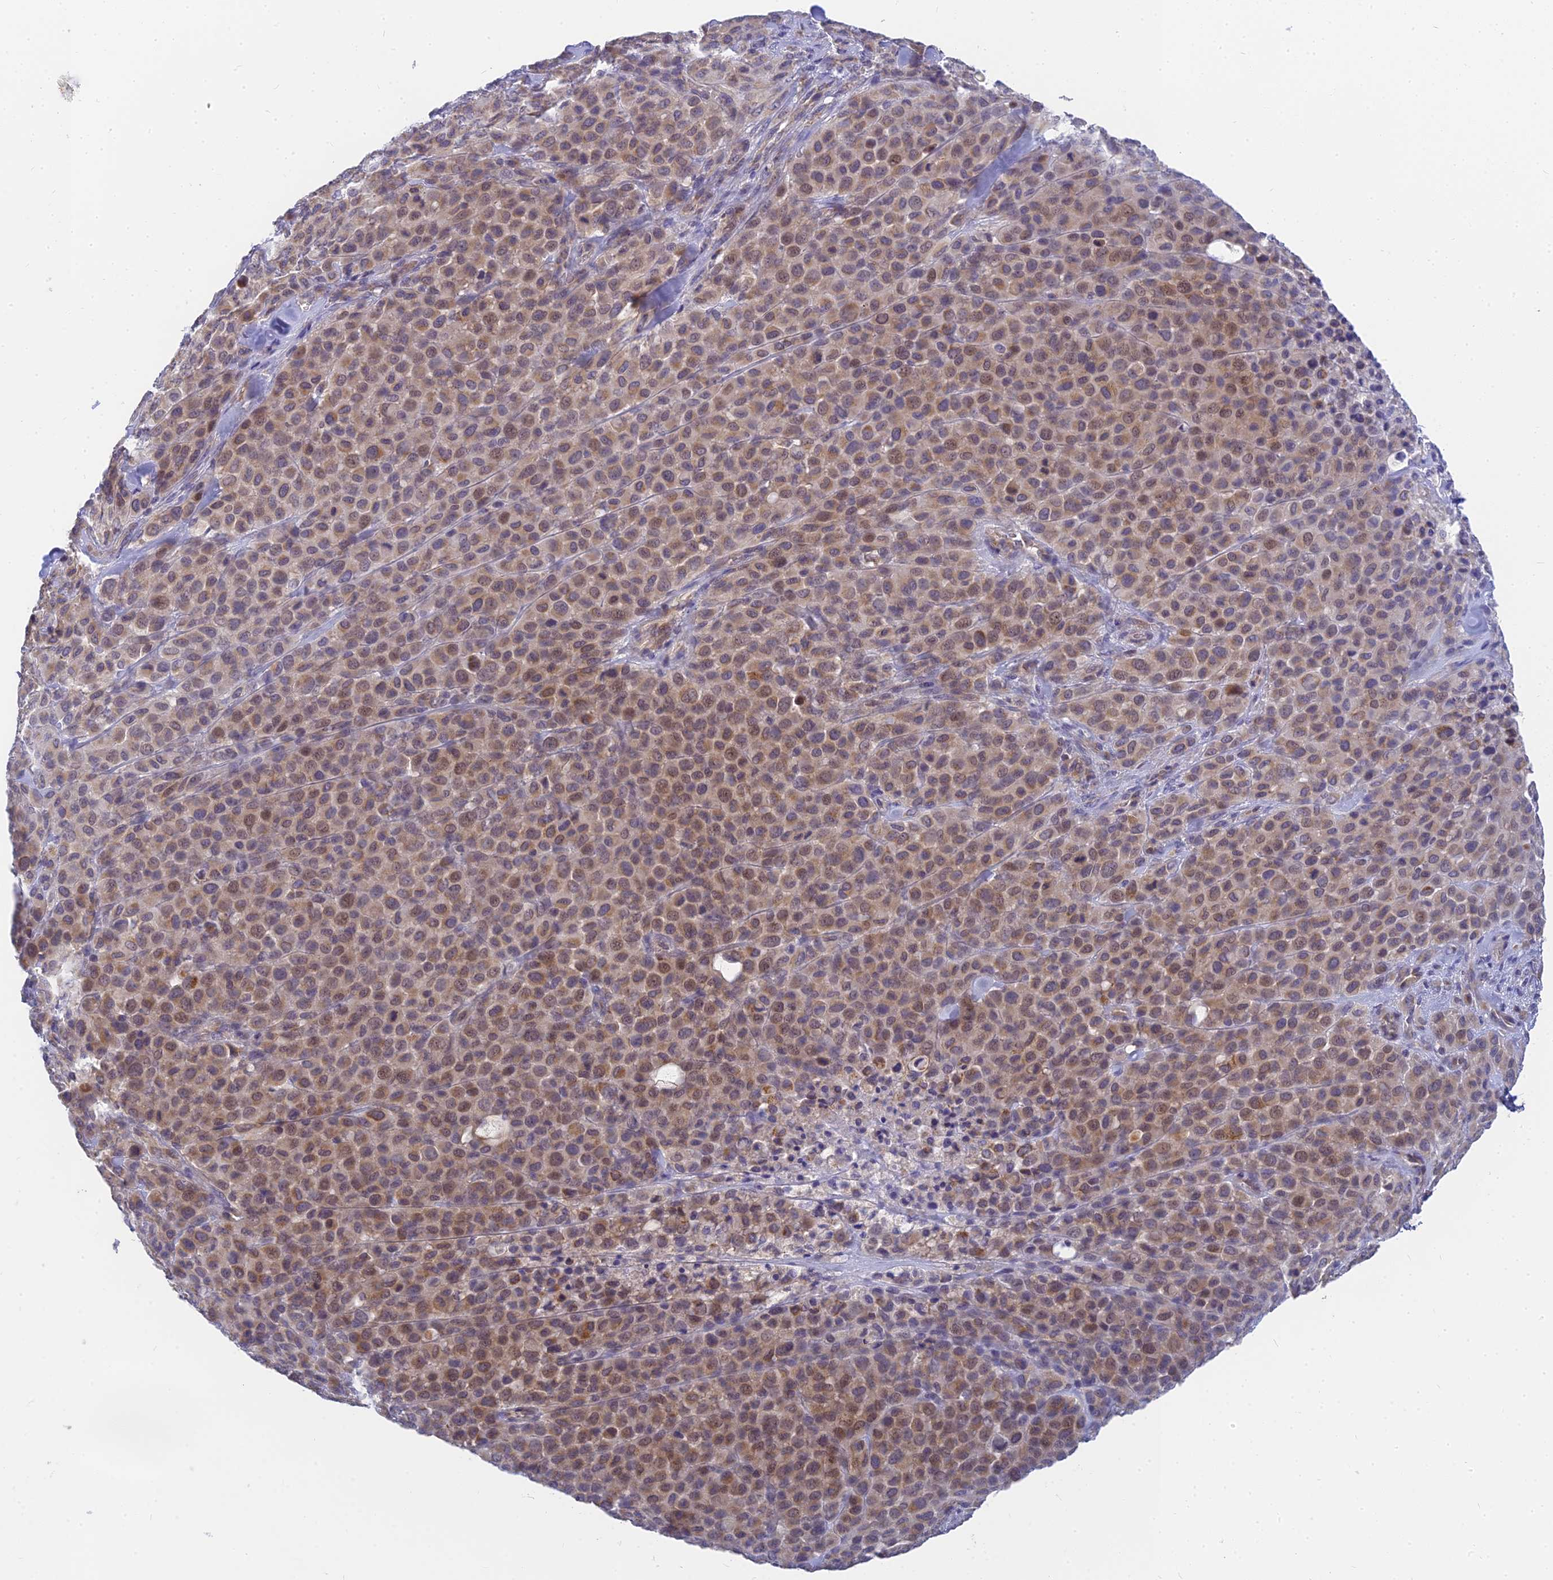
{"staining": {"intensity": "moderate", "quantity": ">75%", "location": "cytoplasmic/membranous,nuclear"}, "tissue": "melanoma", "cell_type": "Tumor cells", "image_type": "cancer", "snomed": [{"axis": "morphology", "description": "Malignant melanoma, Metastatic site"}, {"axis": "topography", "description": "Skin"}], "caption": "IHC micrograph of melanoma stained for a protein (brown), which displays medium levels of moderate cytoplasmic/membranous and nuclear expression in approximately >75% of tumor cells.", "gene": "MRPL15", "patient": {"sex": "female", "age": 81}}